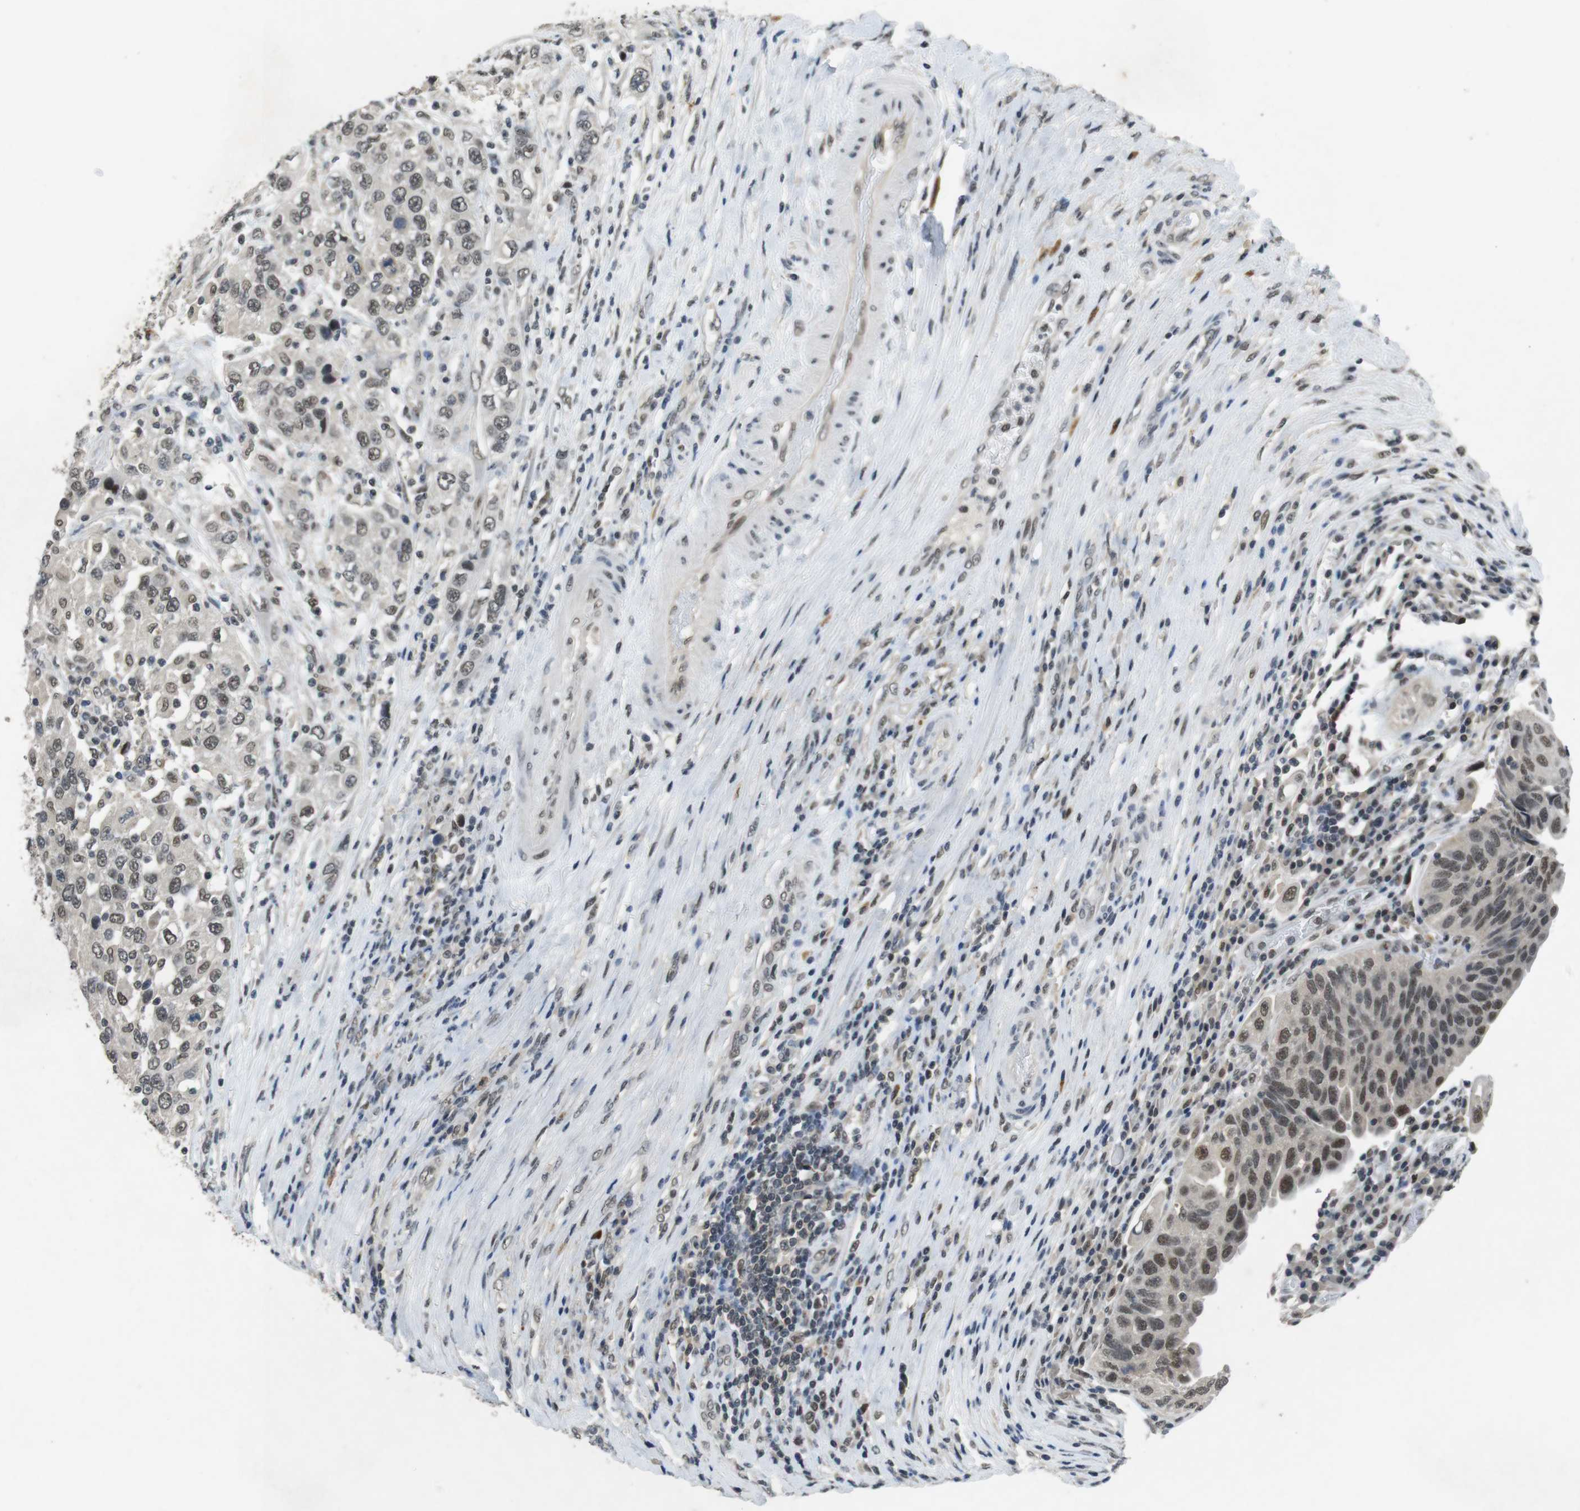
{"staining": {"intensity": "weak", "quantity": ">75%", "location": "nuclear"}, "tissue": "urothelial cancer", "cell_type": "Tumor cells", "image_type": "cancer", "snomed": [{"axis": "morphology", "description": "Urothelial carcinoma, High grade"}, {"axis": "topography", "description": "Urinary bladder"}], "caption": "Human urothelial carcinoma (high-grade) stained with a brown dye exhibits weak nuclear positive positivity in about >75% of tumor cells.", "gene": "USP7", "patient": {"sex": "female", "age": 80}}